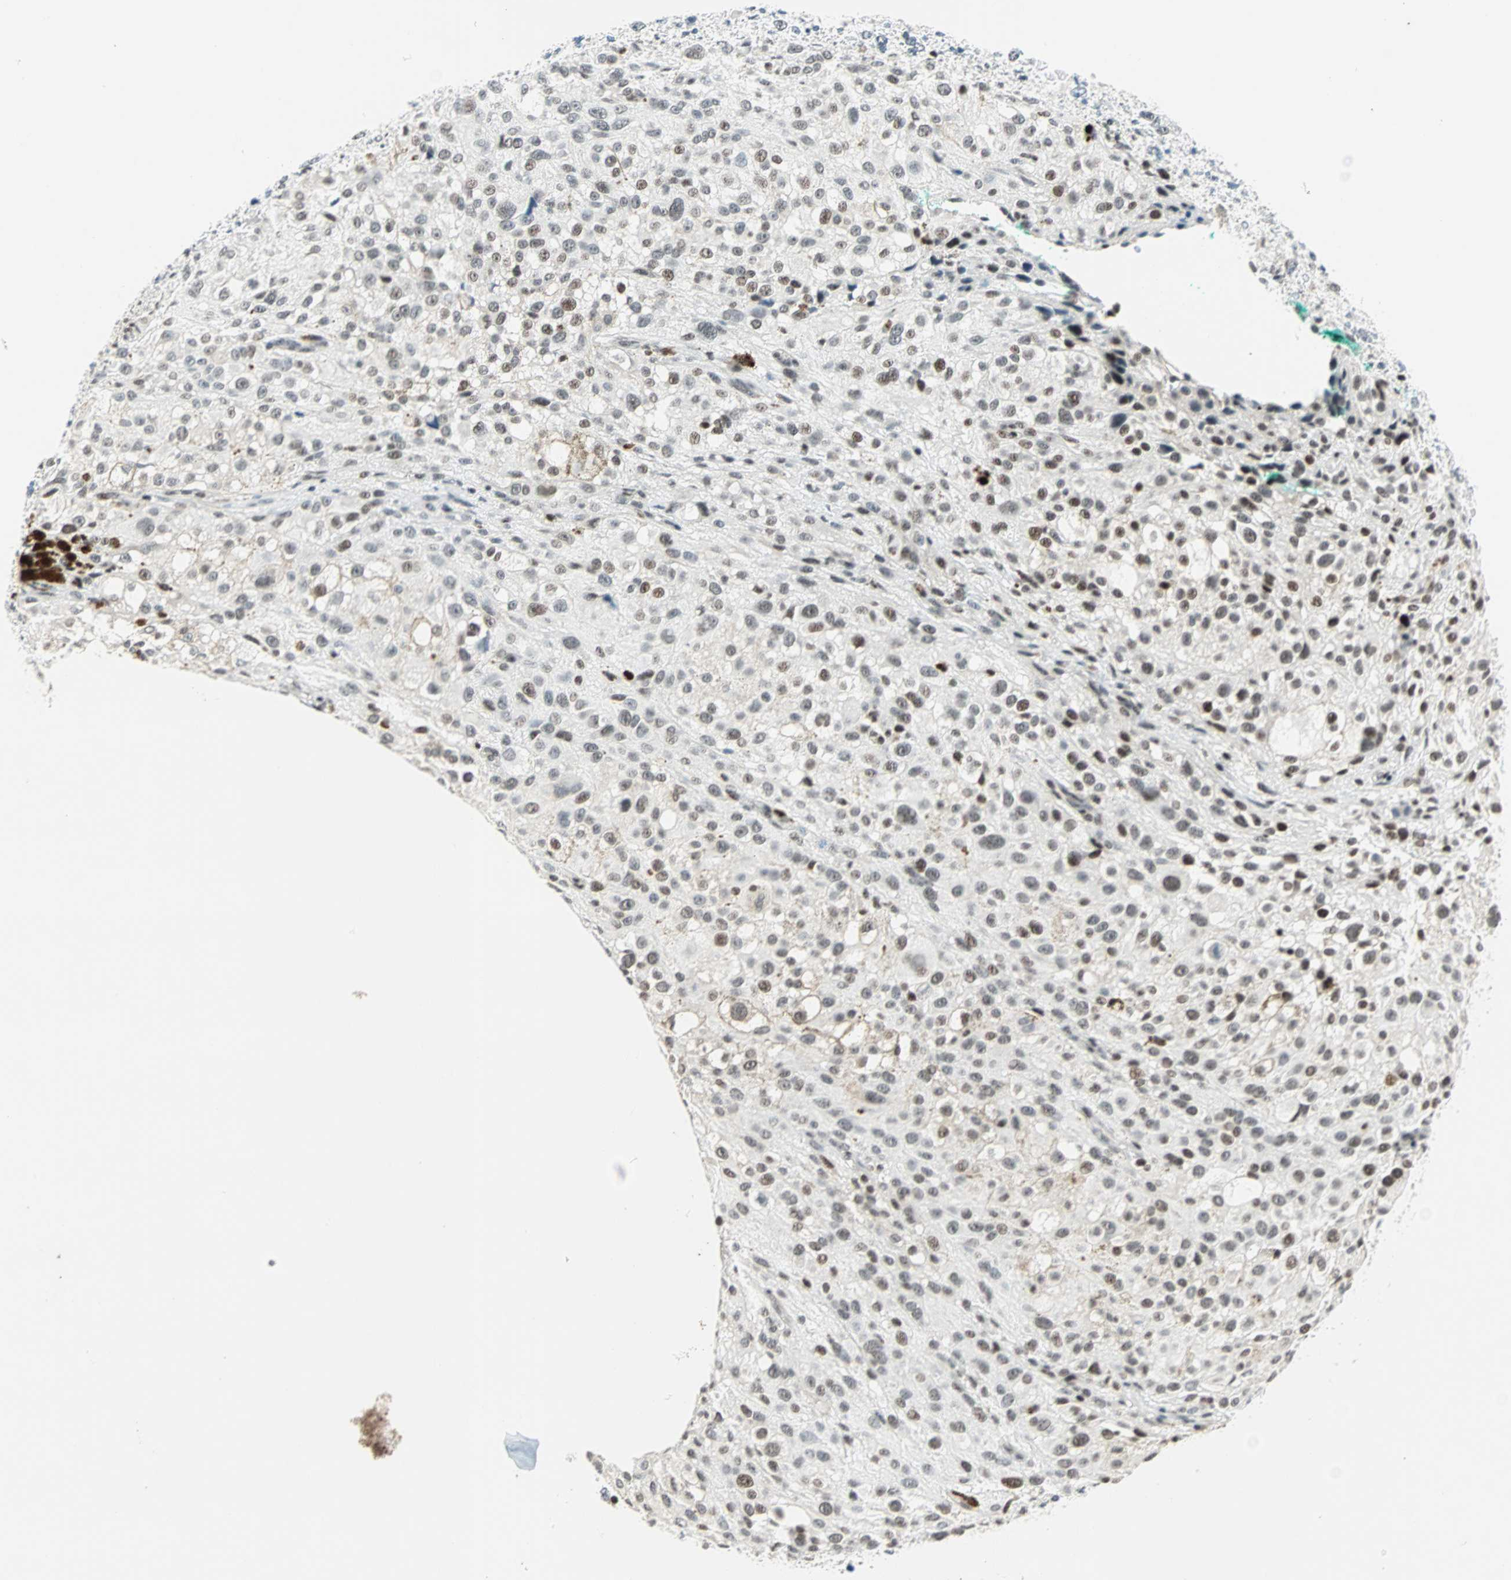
{"staining": {"intensity": "weak", "quantity": "25%-75%", "location": "nuclear"}, "tissue": "melanoma", "cell_type": "Tumor cells", "image_type": "cancer", "snomed": [{"axis": "morphology", "description": "Necrosis, NOS"}, {"axis": "morphology", "description": "Malignant melanoma, NOS"}, {"axis": "topography", "description": "Skin"}], "caption": "Malignant melanoma stained for a protein shows weak nuclear positivity in tumor cells.", "gene": "SIN3A", "patient": {"sex": "female", "age": 87}}